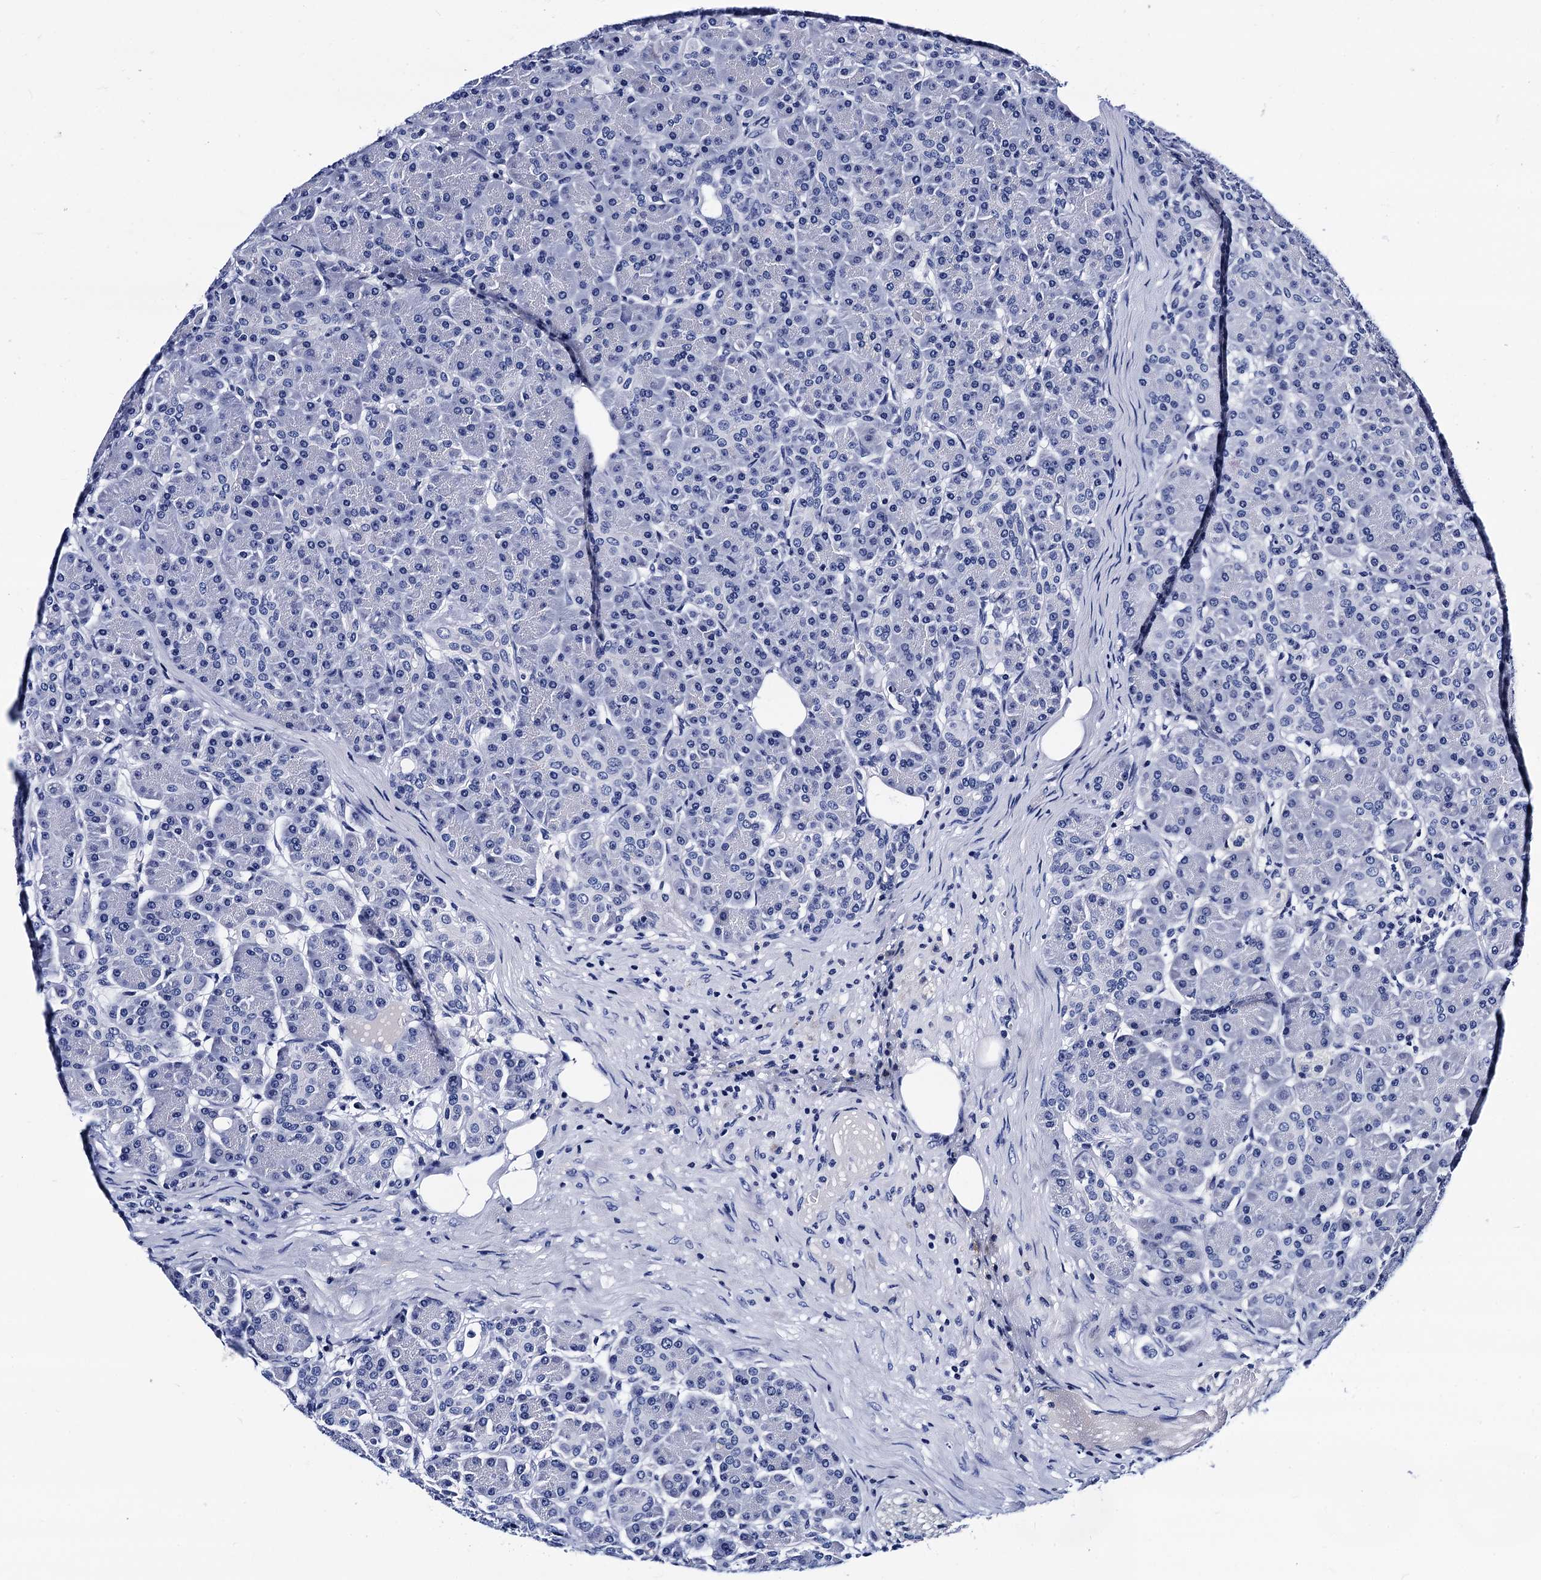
{"staining": {"intensity": "negative", "quantity": "none", "location": "none"}, "tissue": "pancreas", "cell_type": "Exocrine glandular cells", "image_type": "normal", "snomed": [{"axis": "morphology", "description": "Normal tissue, NOS"}, {"axis": "topography", "description": "Pancreas"}], "caption": "IHC image of benign human pancreas stained for a protein (brown), which exhibits no expression in exocrine glandular cells.", "gene": "MYBPC3", "patient": {"sex": "male", "age": 63}}